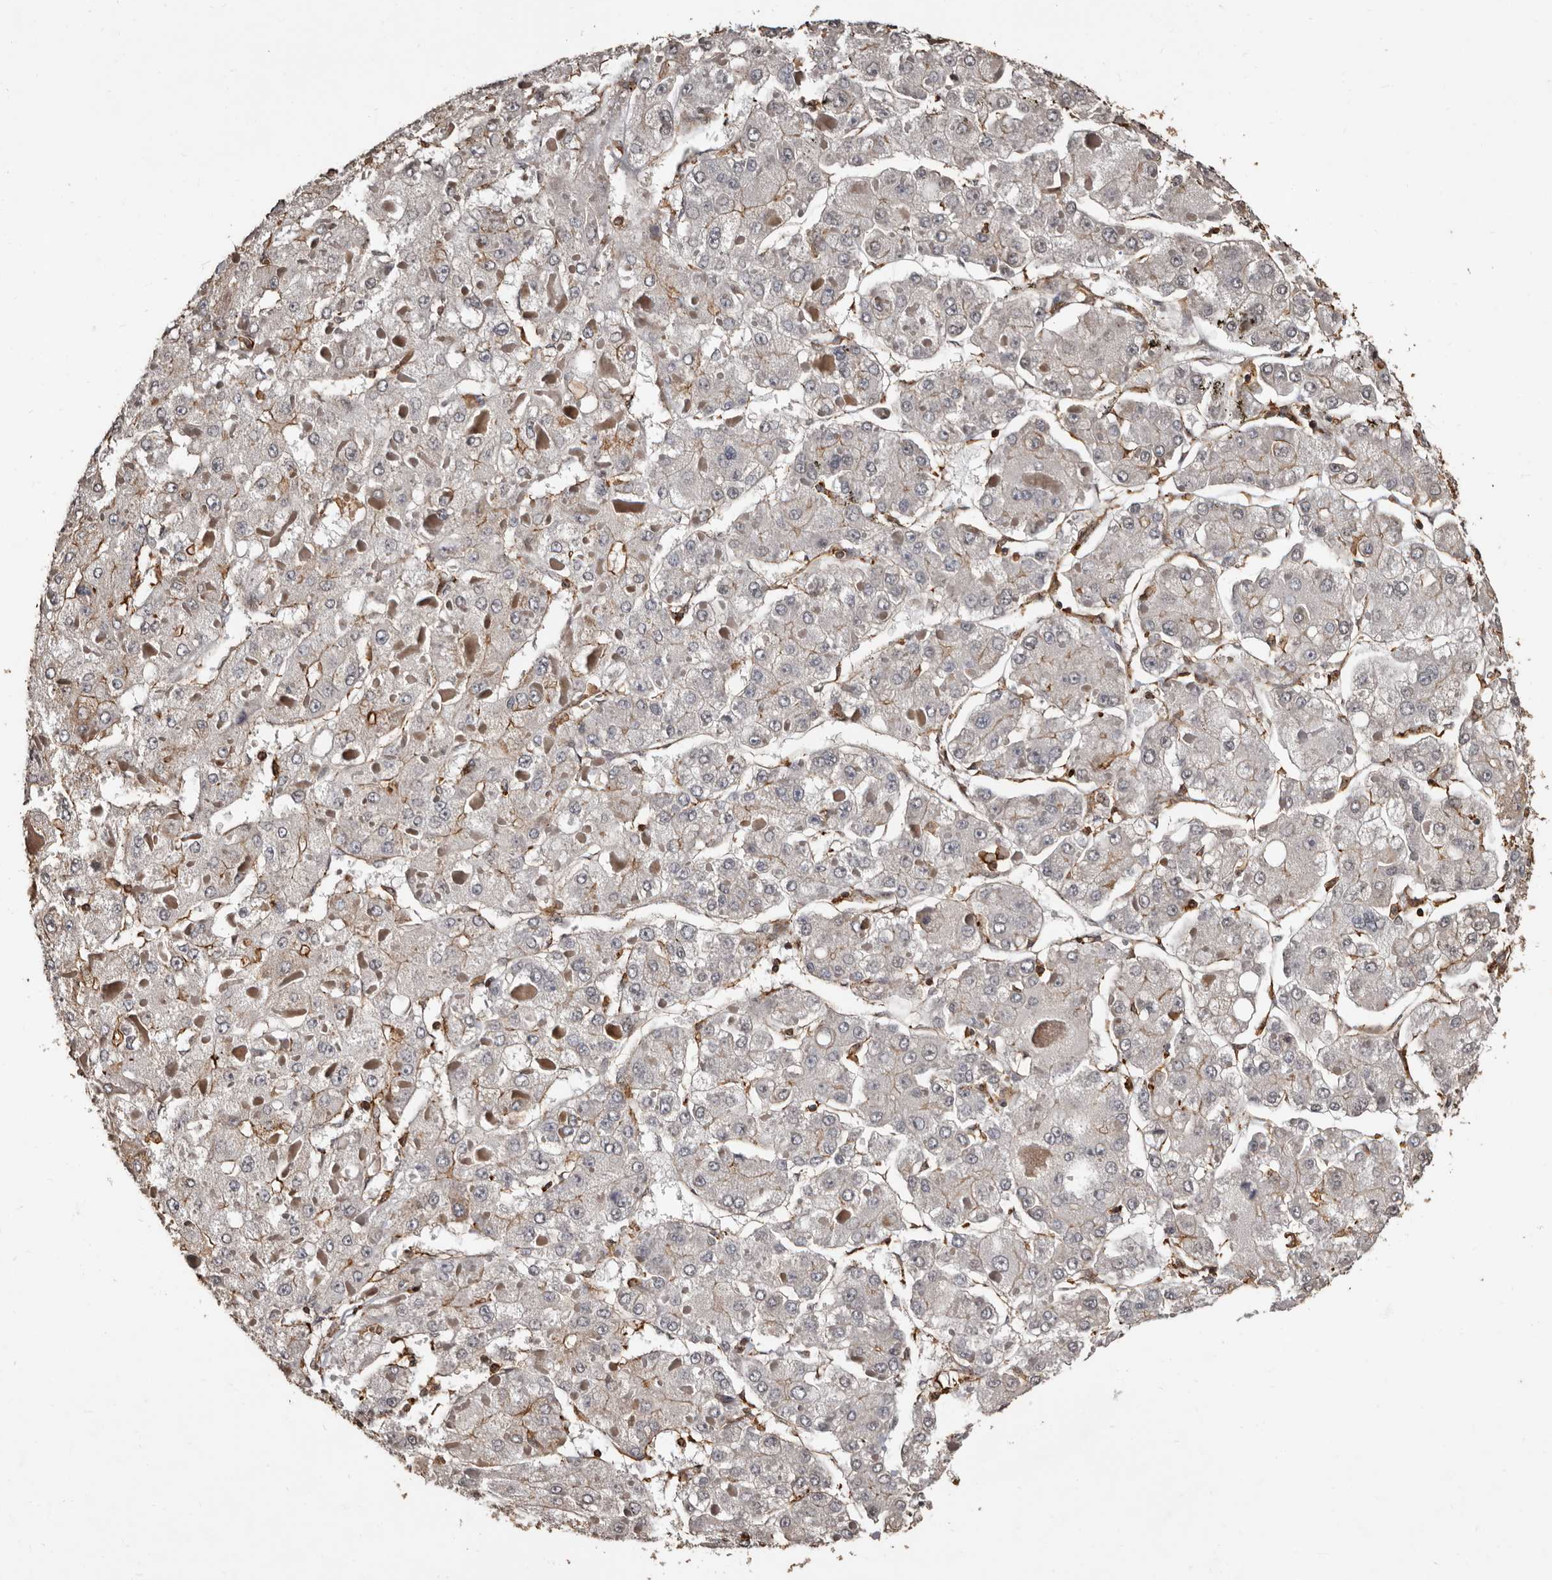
{"staining": {"intensity": "weak", "quantity": "<25%", "location": "cytoplasmic/membranous"}, "tissue": "liver cancer", "cell_type": "Tumor cells", "image_type": "cancer", "snomed": [{"axis": "morphology", "description": "Carcinoma, Hepatocellular, NOS"}, {"axis": "topography", "description": "Liver"}], "caption": "Immunohistochemistry micrograph of liver cancer stained for a protein (brown), which shows no expression in tumor cells.", "gene": "GSK3A", "patient": {"sex": "female", "age": 73}}